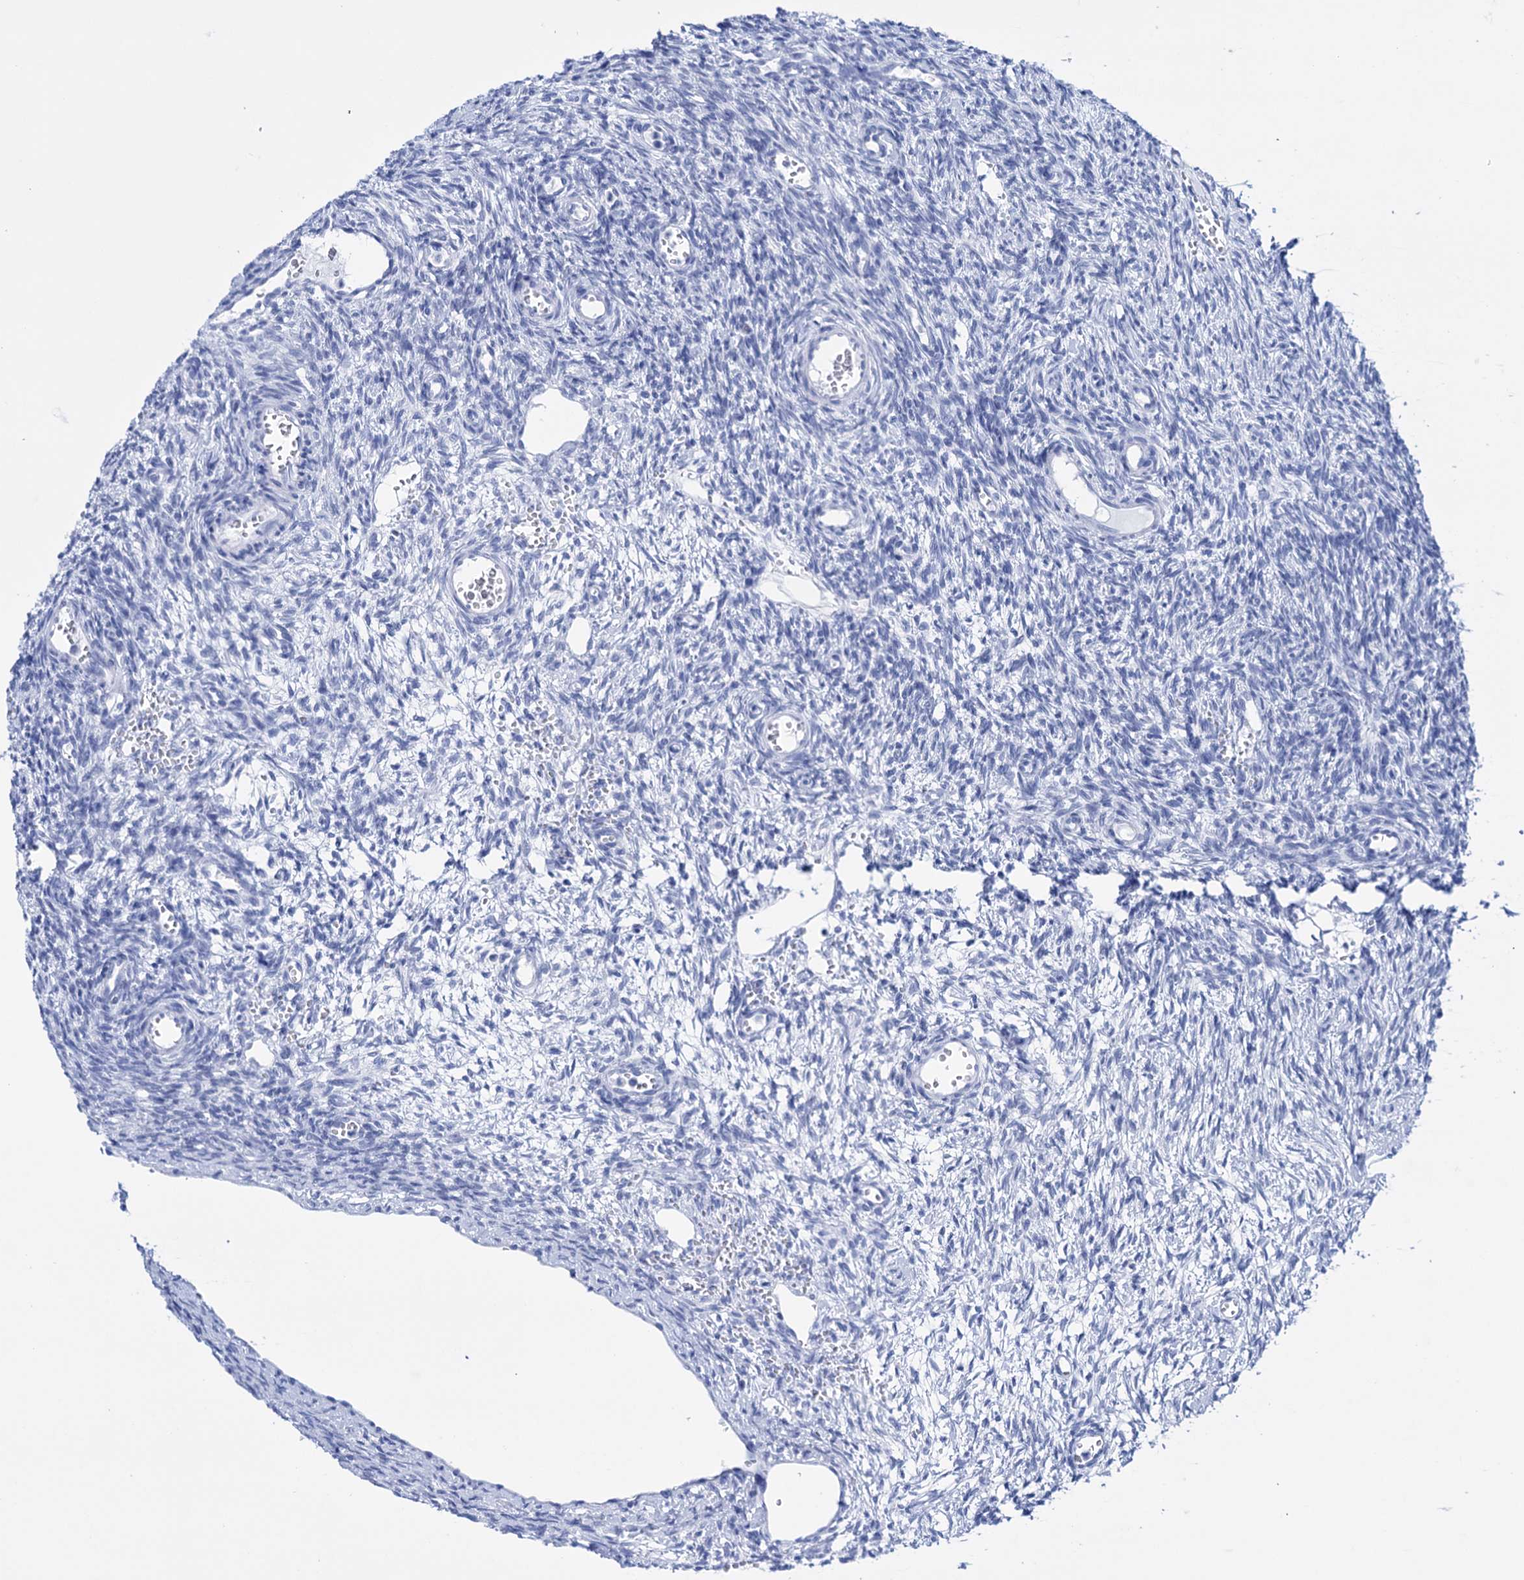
{"staining": {"intensity": "negative", "quantity": "none", "location": "none"}, "tissue": "ovary", "cell_type": "Ovarian stroma cells", "image_type": "normal", "snomed": [{"axis": "morphology", "description": "Normal tissue, NOS"}, {"axis": "topography", "description": "Ovary"}], "caption": "Protein analysis of normal ovary displays no significant positivity in ovarian stroma cells. The staining is performed using DAB (3,3'-diaminobenzidine) brown chromogen with nuclei counter-stained in using hematoxylin.", "gene": "FBXW12", "patient": {"sex": "female", "age": 39}}